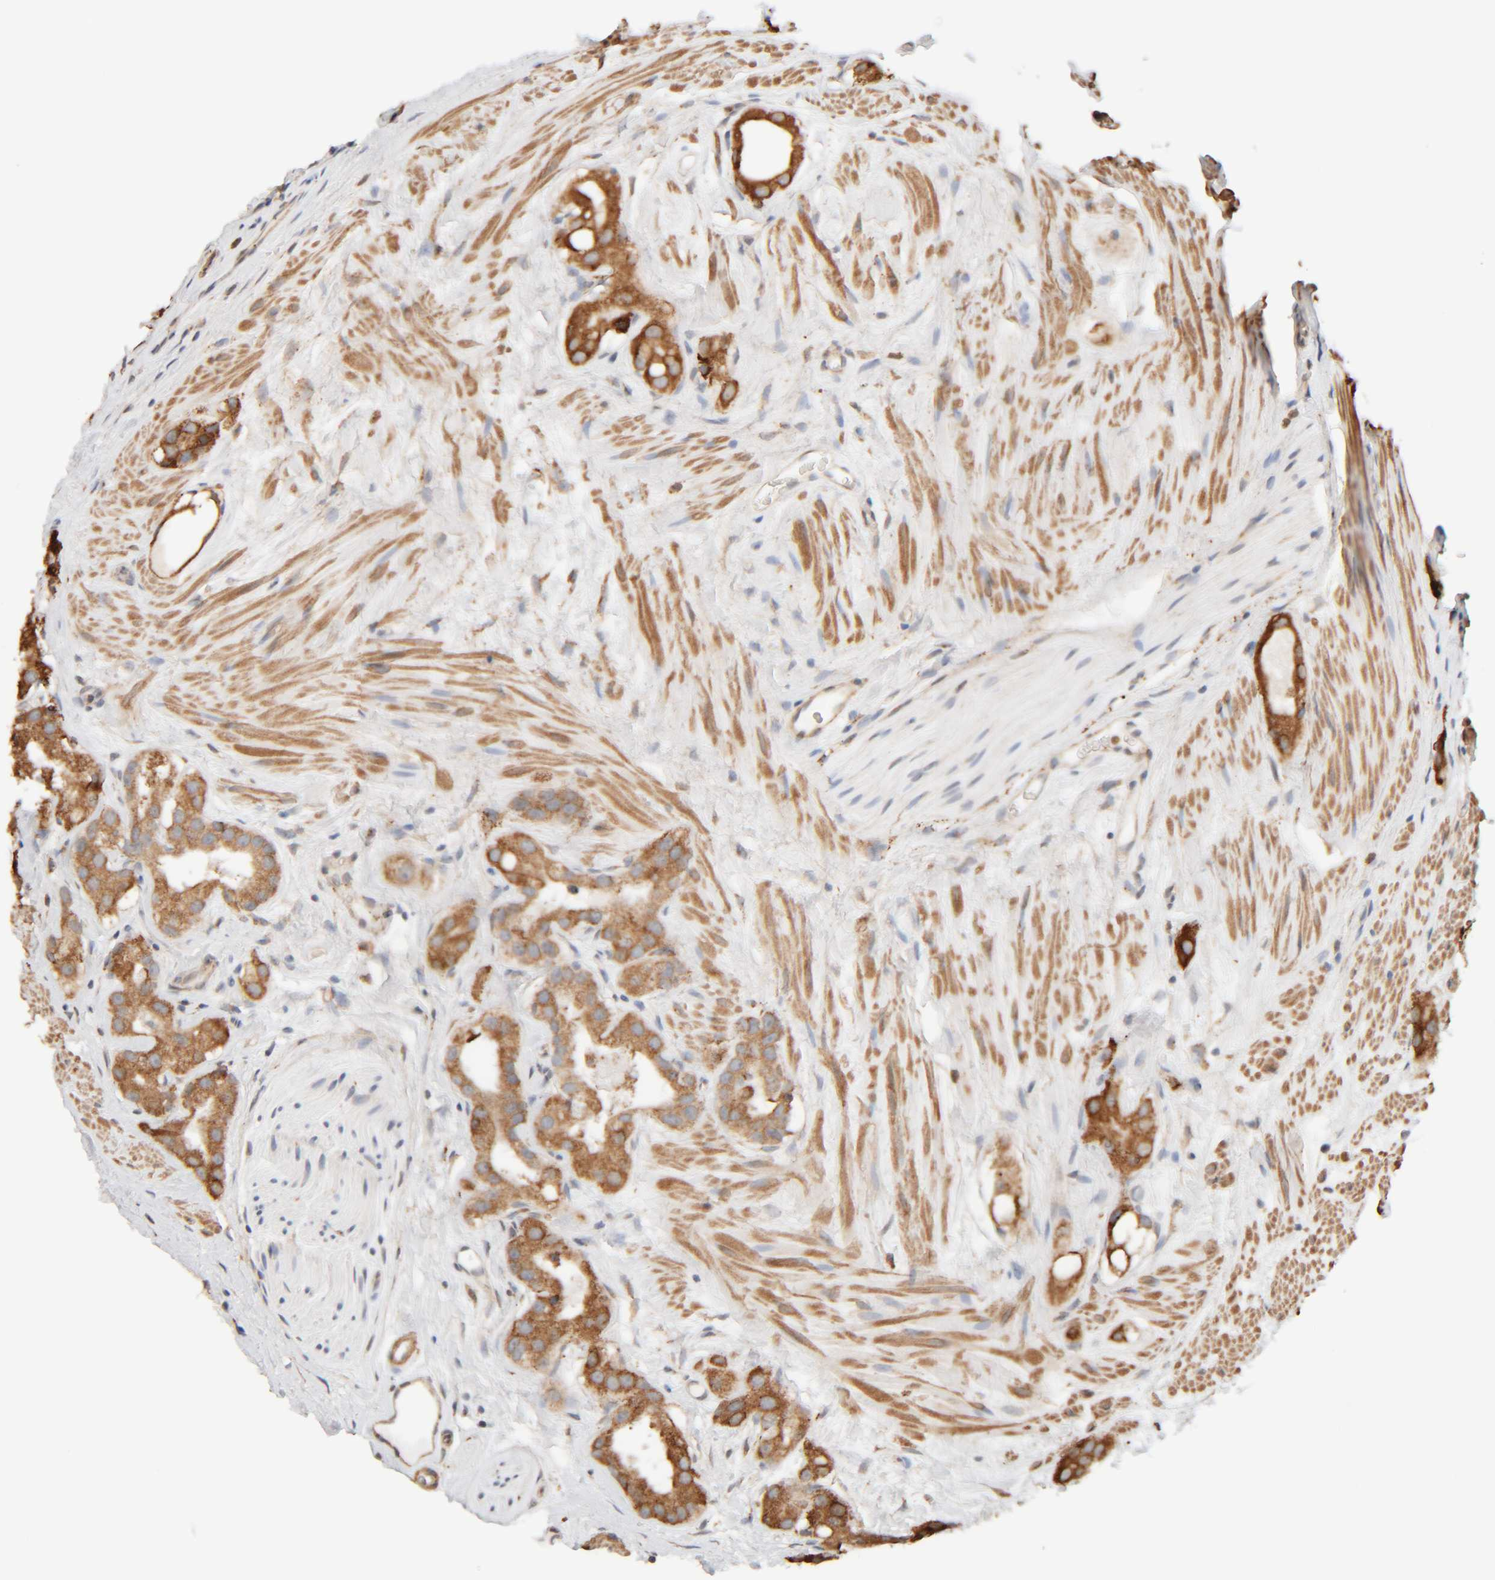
{"staining": {"intensity": "moderate", "quantity": ">75%", "location": "cytoplasmic/membranous"}, "tissue": "prostate cancer", "cell_type": "Tumor cells", "image_type": "cancer", "snomed": [{"axis": "morphology", "description": "Adenocarcinoma, High grade"}, {"axis": "topography", "description": "Prostate"}], "caption": "Prostate cancer stained with a protein marker exhibits moderate staining in tumor cells.", "gene": "INTS1", "patient": {"sex": "male", "age": 63}}